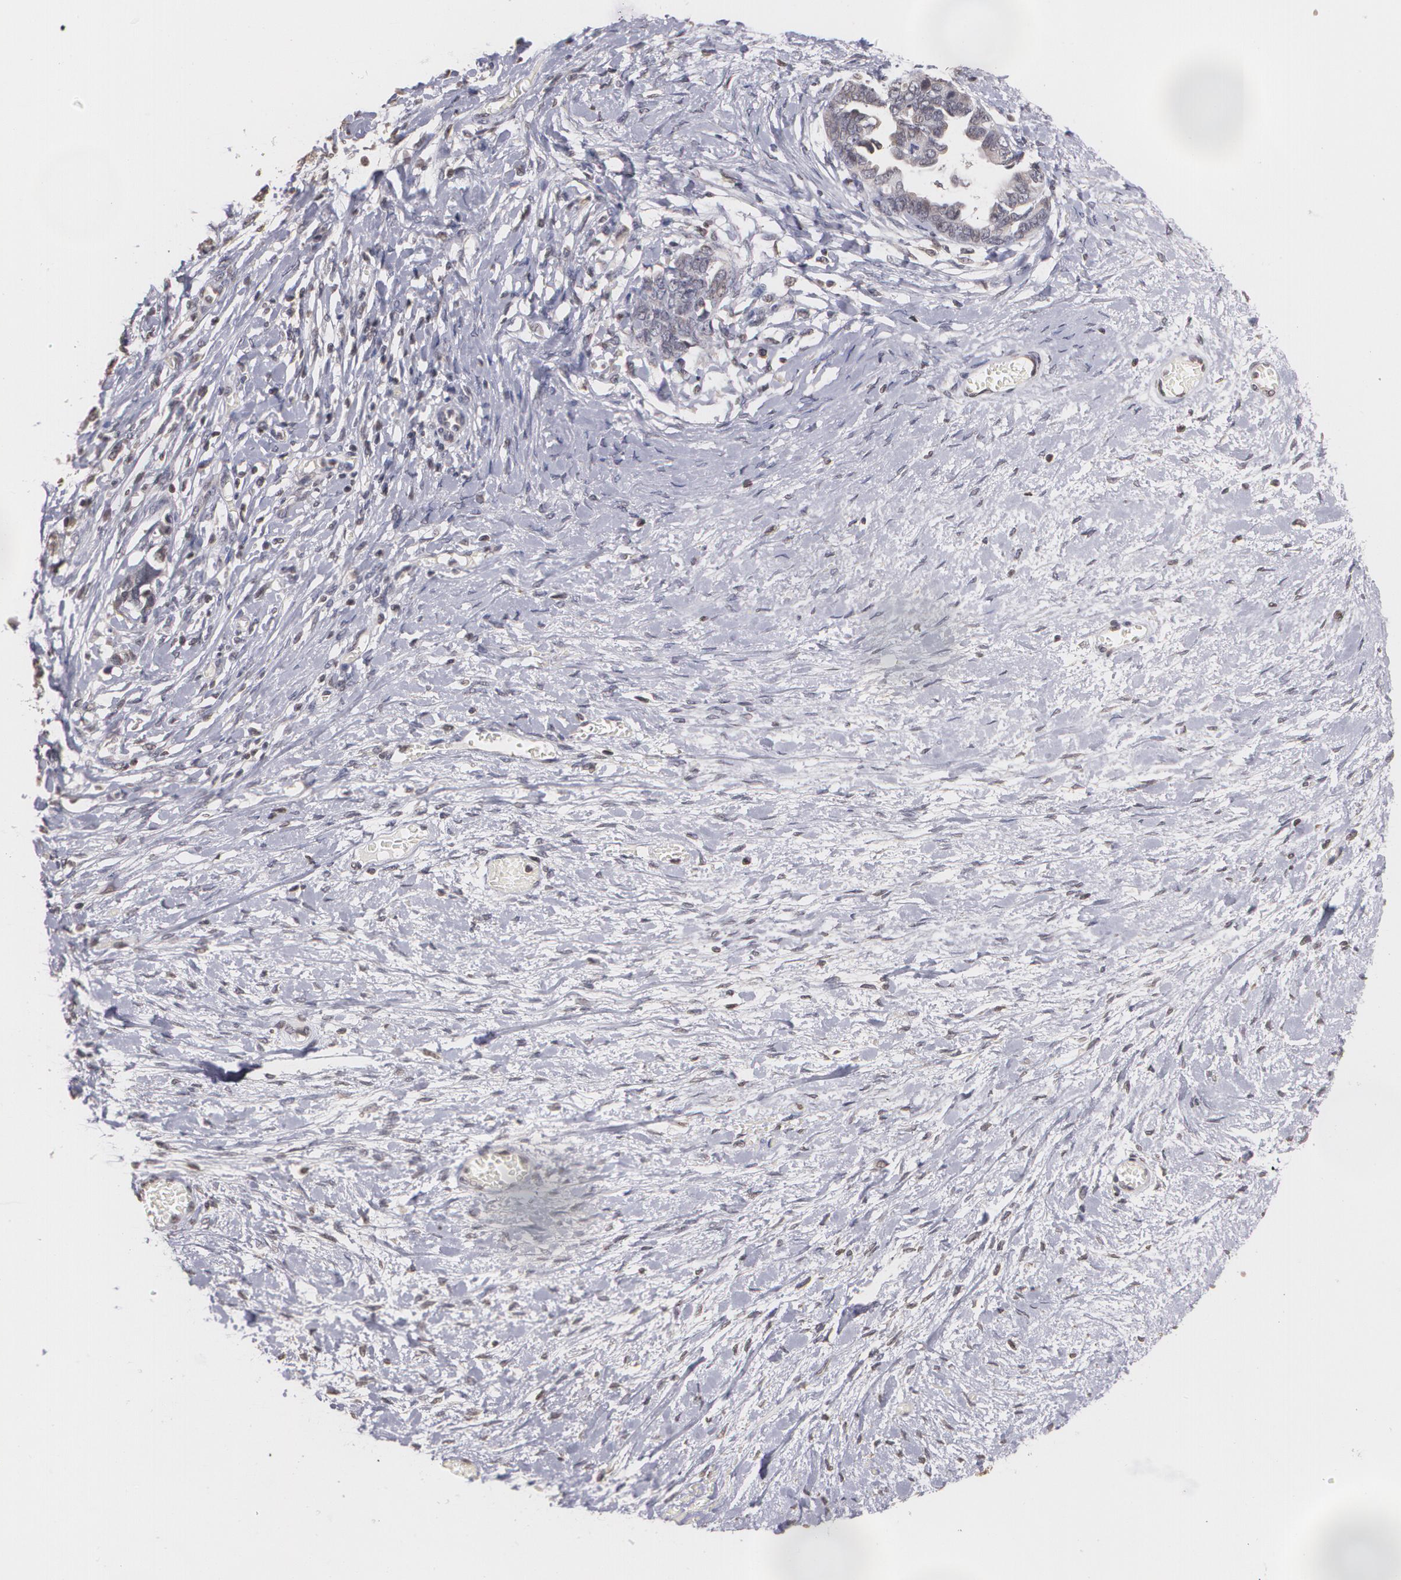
{"staining": {"intensity": "negative", "quantity": "none", "location": "none"}, "tissue": "ovarian cancer", "cell_type": "Tumor cells", "image_type": "cancer", "snomed": [{"axis": "morphology", "description": "Cystadenocarcinoma, serous, NOS"}, {"axis": "topography", "description": "Ovary"}], "caption": "DAB immunohistochemical staining of human ovarian cancer shows no significant staining in tumor cells.", "gene": "THRB", "patient": {"sex": "female", "age": 69}}